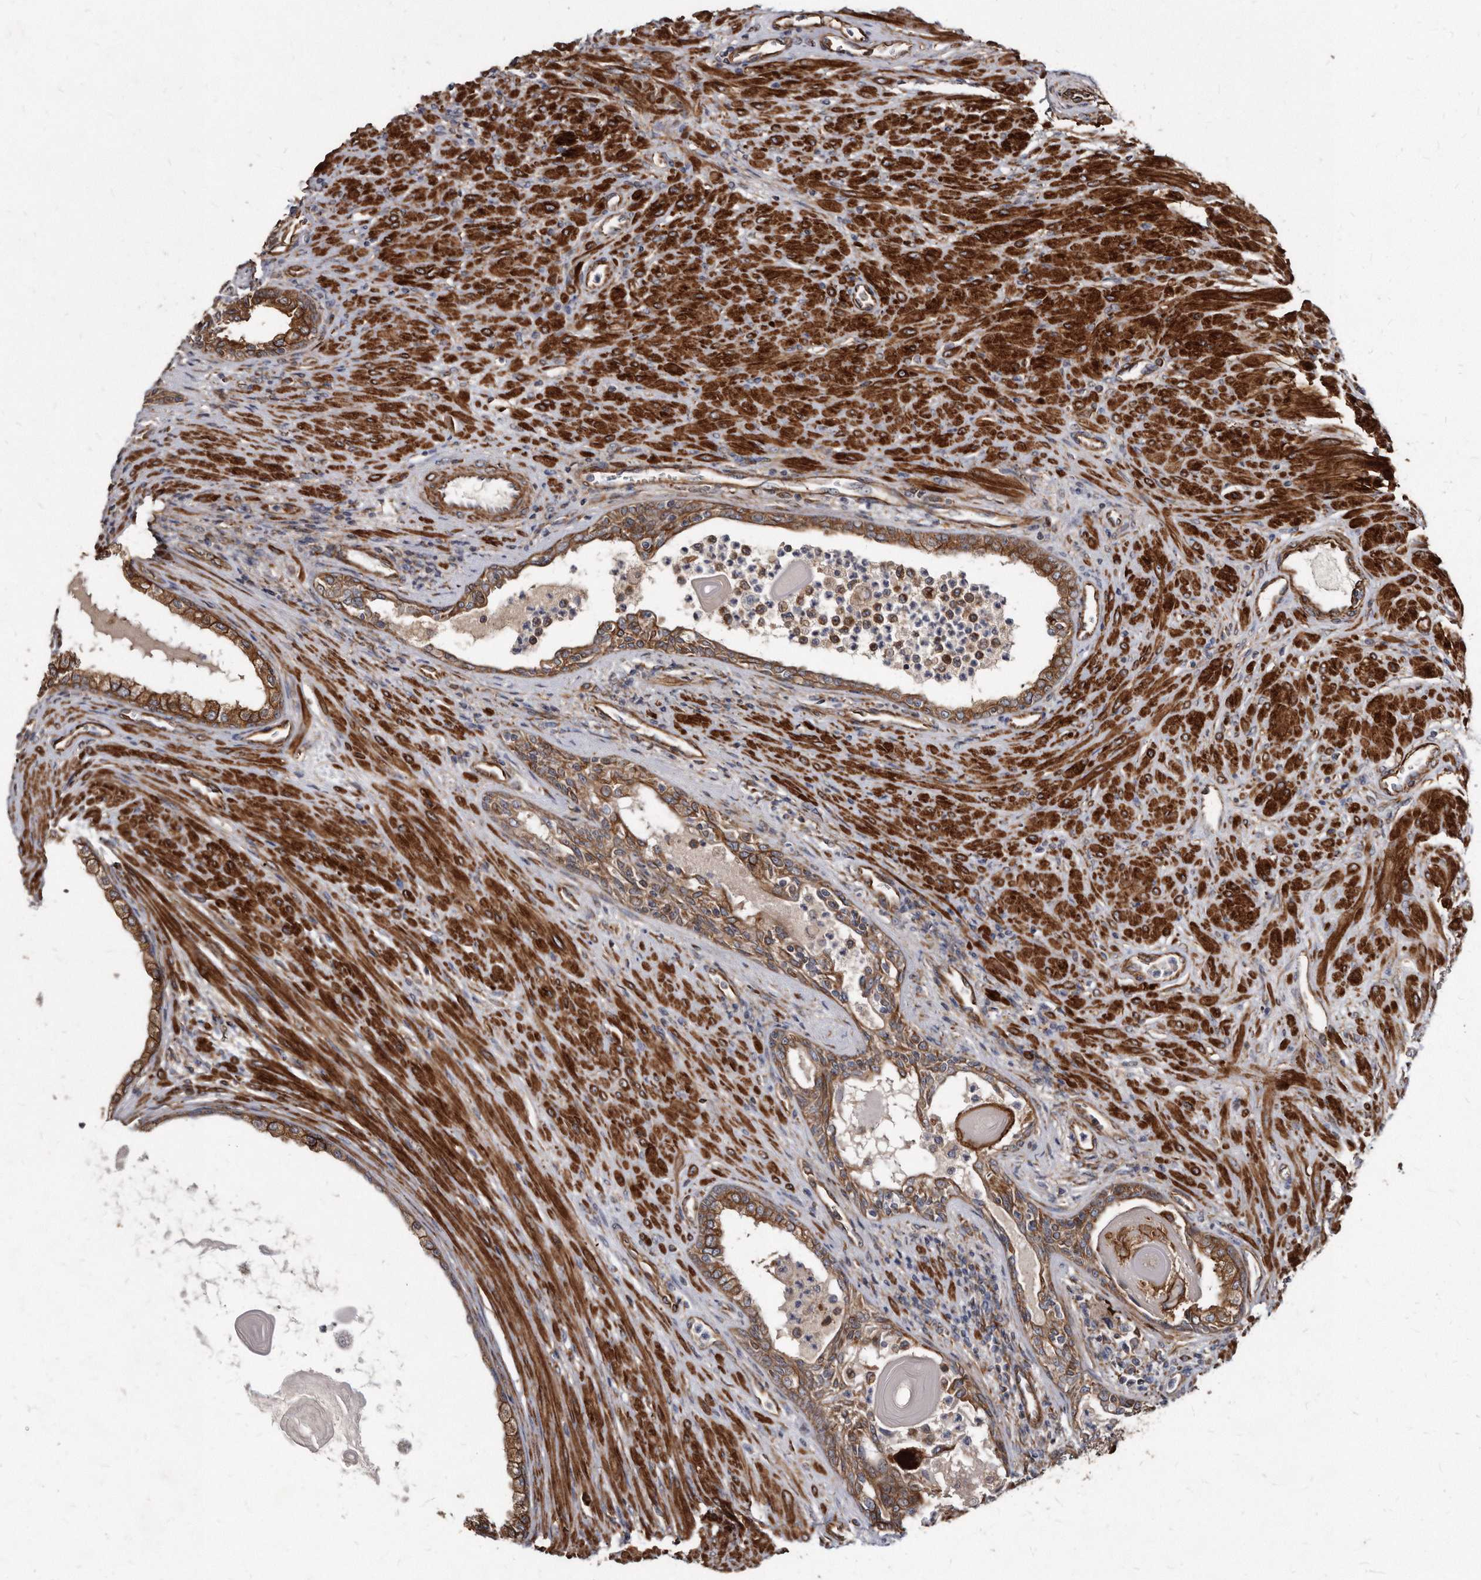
{"staining": {"intensity": "moderate", "quantity": ">75%", "location": "cytoplasmic/membranous"}, "tissue": "prostate cancer", "cell_type": "Tumor cells", "image_type": "cancer", "snomed": [{"axis": "morphology", "description": "Normal tissue, NOS"}, {"axis": "morphology", "description": "Adenocarcinoma, Low grade"}, {"axis": "topography", "description": "Prostate"}, {"axis": "topography", "description": "Peripheral nerve tissue"}], "caption": "DAB immunohistochemical staining of human prostate cancer reveals moderate cytoplasmic/membranous protein expression in approximately >75% of tumor cells.", "gene": "KCTD20", "patient": {"sex": "male", "age": 71}}